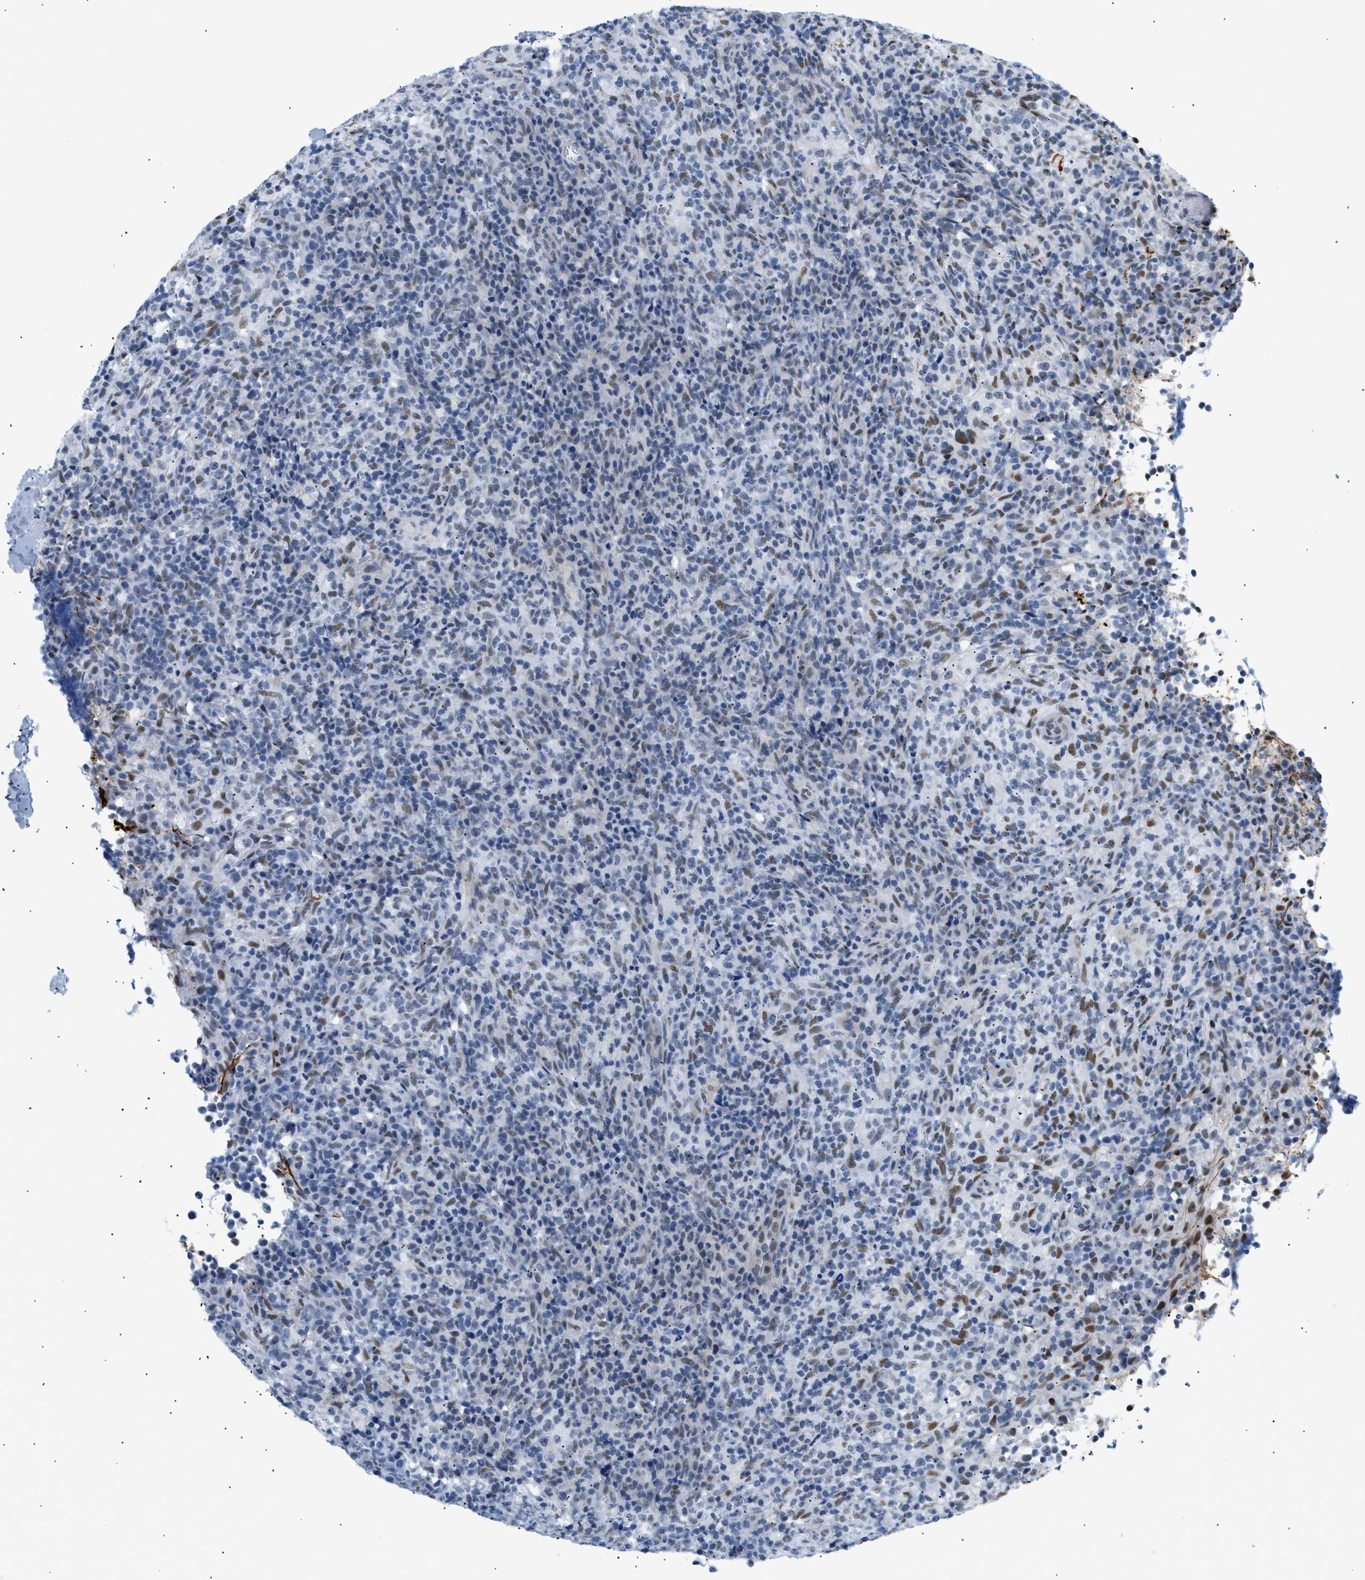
{"staining": {"intensity": "weak", "quantity": "25%-75%", "location": "nuclear"}, "tissue": "lymphoma", "cell_type": "Tumor cells", "image_type": "cancer", "snomed": [{"axis": "morphology", "description": "Malignant lymphoma, non-Hodgkin's type, High grade"}, {"axis": "topography", "description": "Lymph node"}], "caption": "A low amount of weak nuclear positivity is present in about 25%-75% of tumor cells in lymphoma tissue.", "gene": "ELN", "patient": {"sex": "female", "age": 76}}